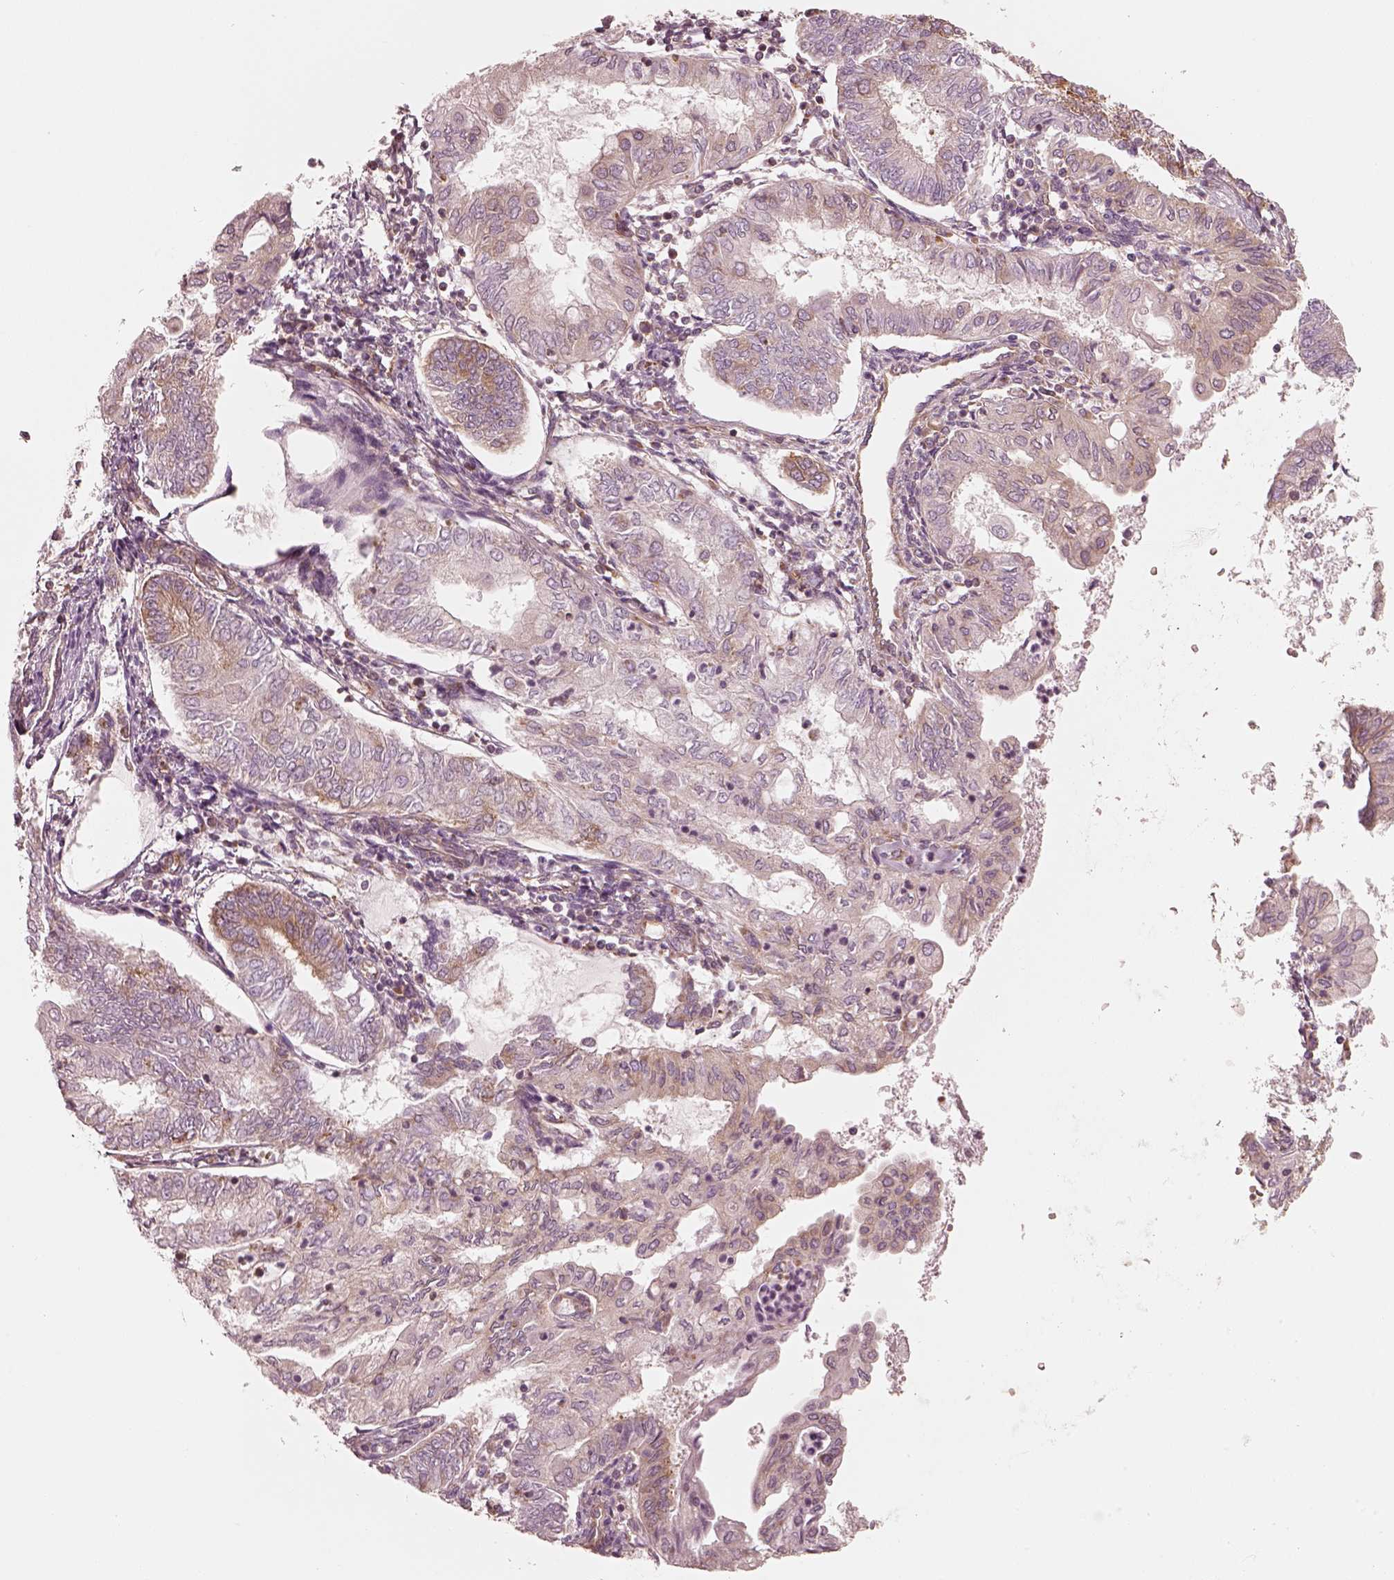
{"staining": {"intensity": "moderate", "quantity": "<25%", "location": "cytoplasmic/membranous"}, "tissue": "endometrial cancer", "cell_type": "Tumor cells", "image_type": "cancer", "snomed": [{"axis": "morphology", "description": "Adenocarcinoma, NOS"}, {"axis": "topography", "description": "Endometrium"}], "caption": "Endometrial cancer (adenocarcinoma) stained with DAB (3,3'-diaminobenzidine) immunohistochemistry shows low levels of moderate cytoplasmic/membranous expression in approximately <25% of tumor cells.", "gene": "CNOT2", "patient": {"sex": "female", "age": 68}}